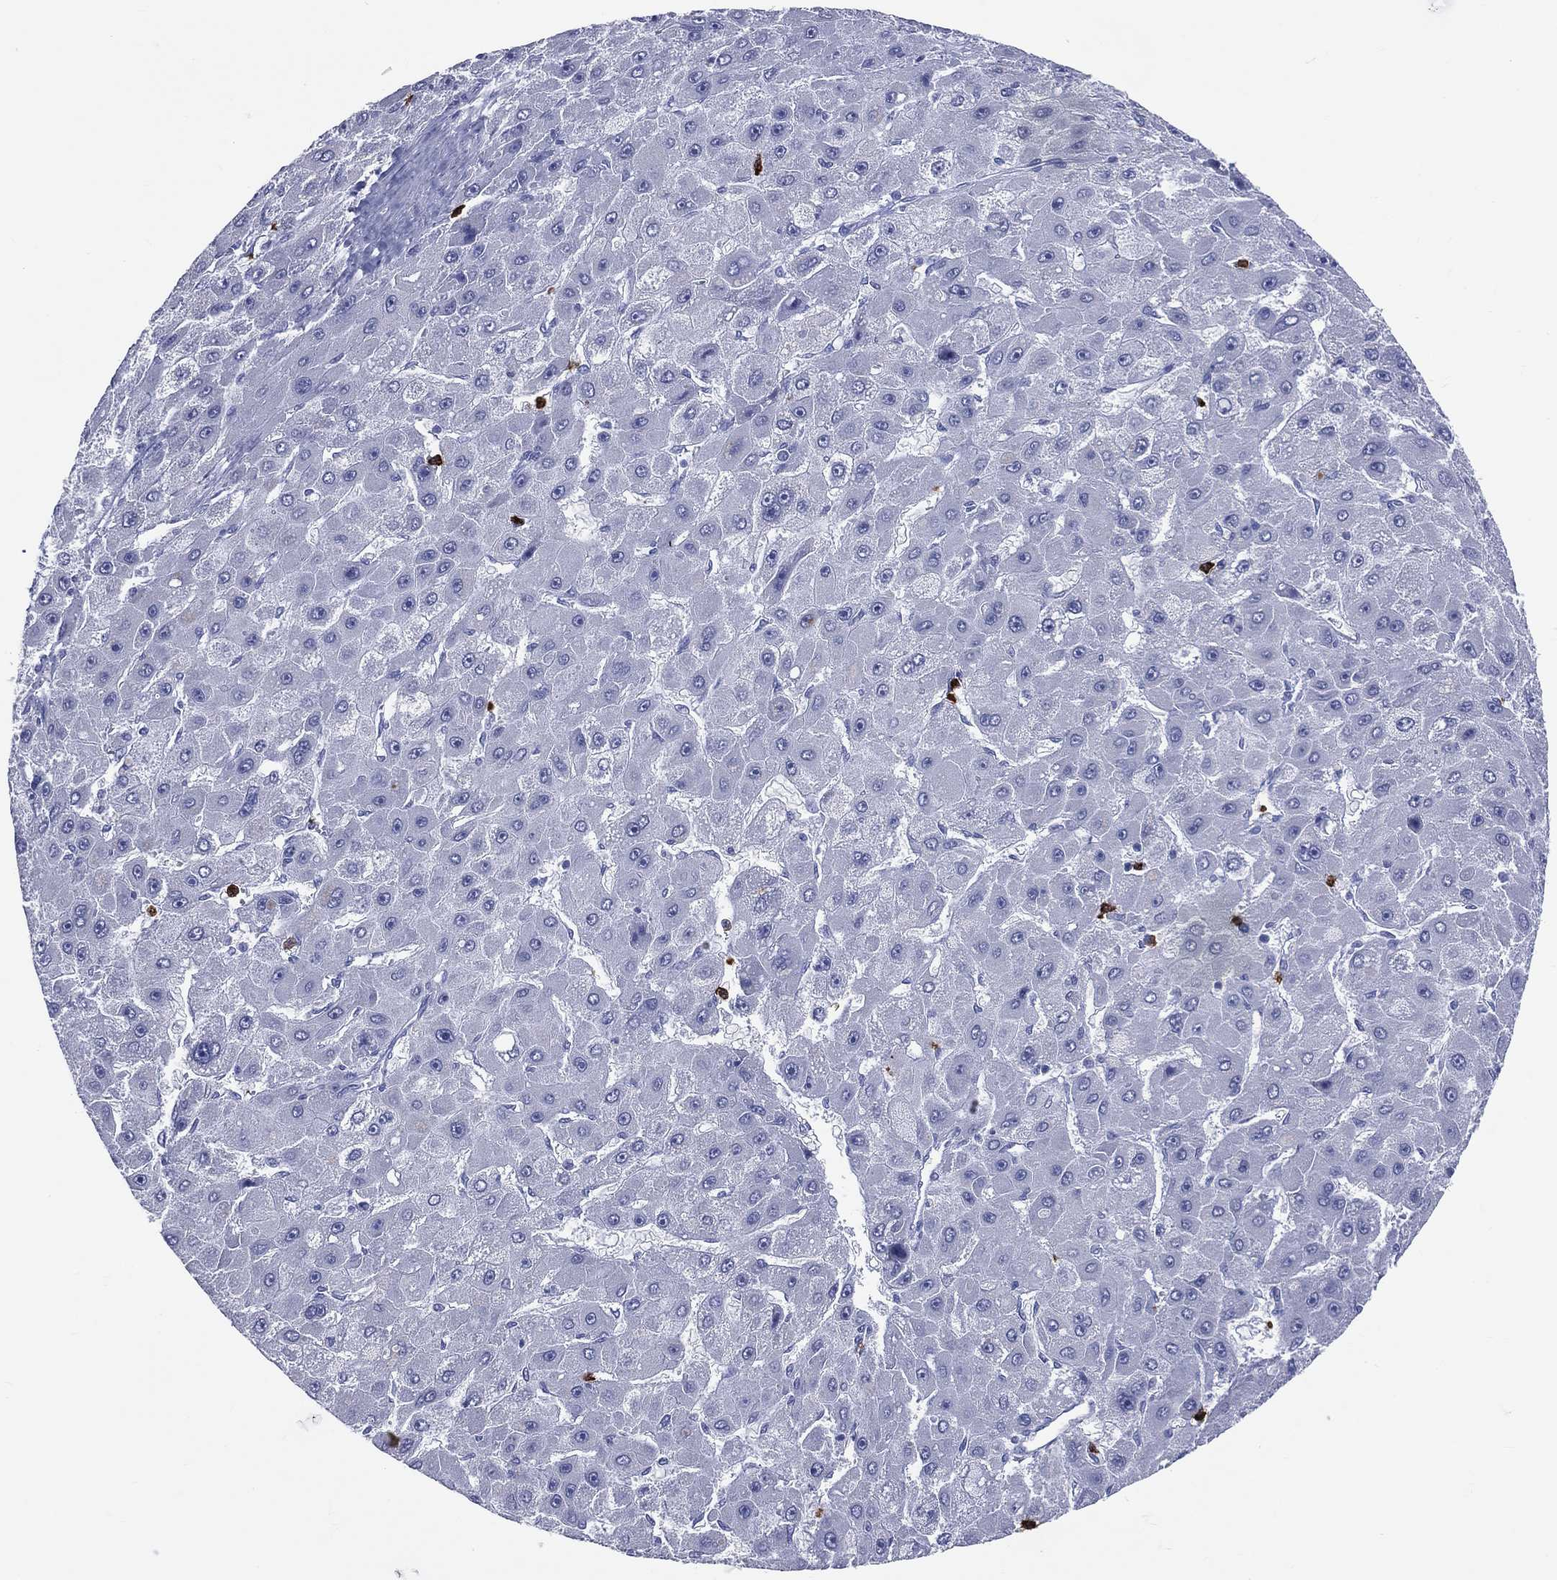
{"staining": {"intensity": "negative", "quantity": "none", "location": "none"}, "tissue": "liver cancer", "cell_type": "Tumor cells", "image_type": "cancer", "snomed": [{"axis": "morphology", "description": "Carcinoma, Hepatocellular, NOS"}, {"axis": "topography", "description": "Liver"}], "caption": "Tumor cells are negative for protein expression in human liver hepatocellular carcinoma. (DAB (3,3'-diaminobenzidine) immunohistochemistry (IHC), high magnification).", "gene": "PGLYRP1", "patient": {"sex": "female", "age": 25}}